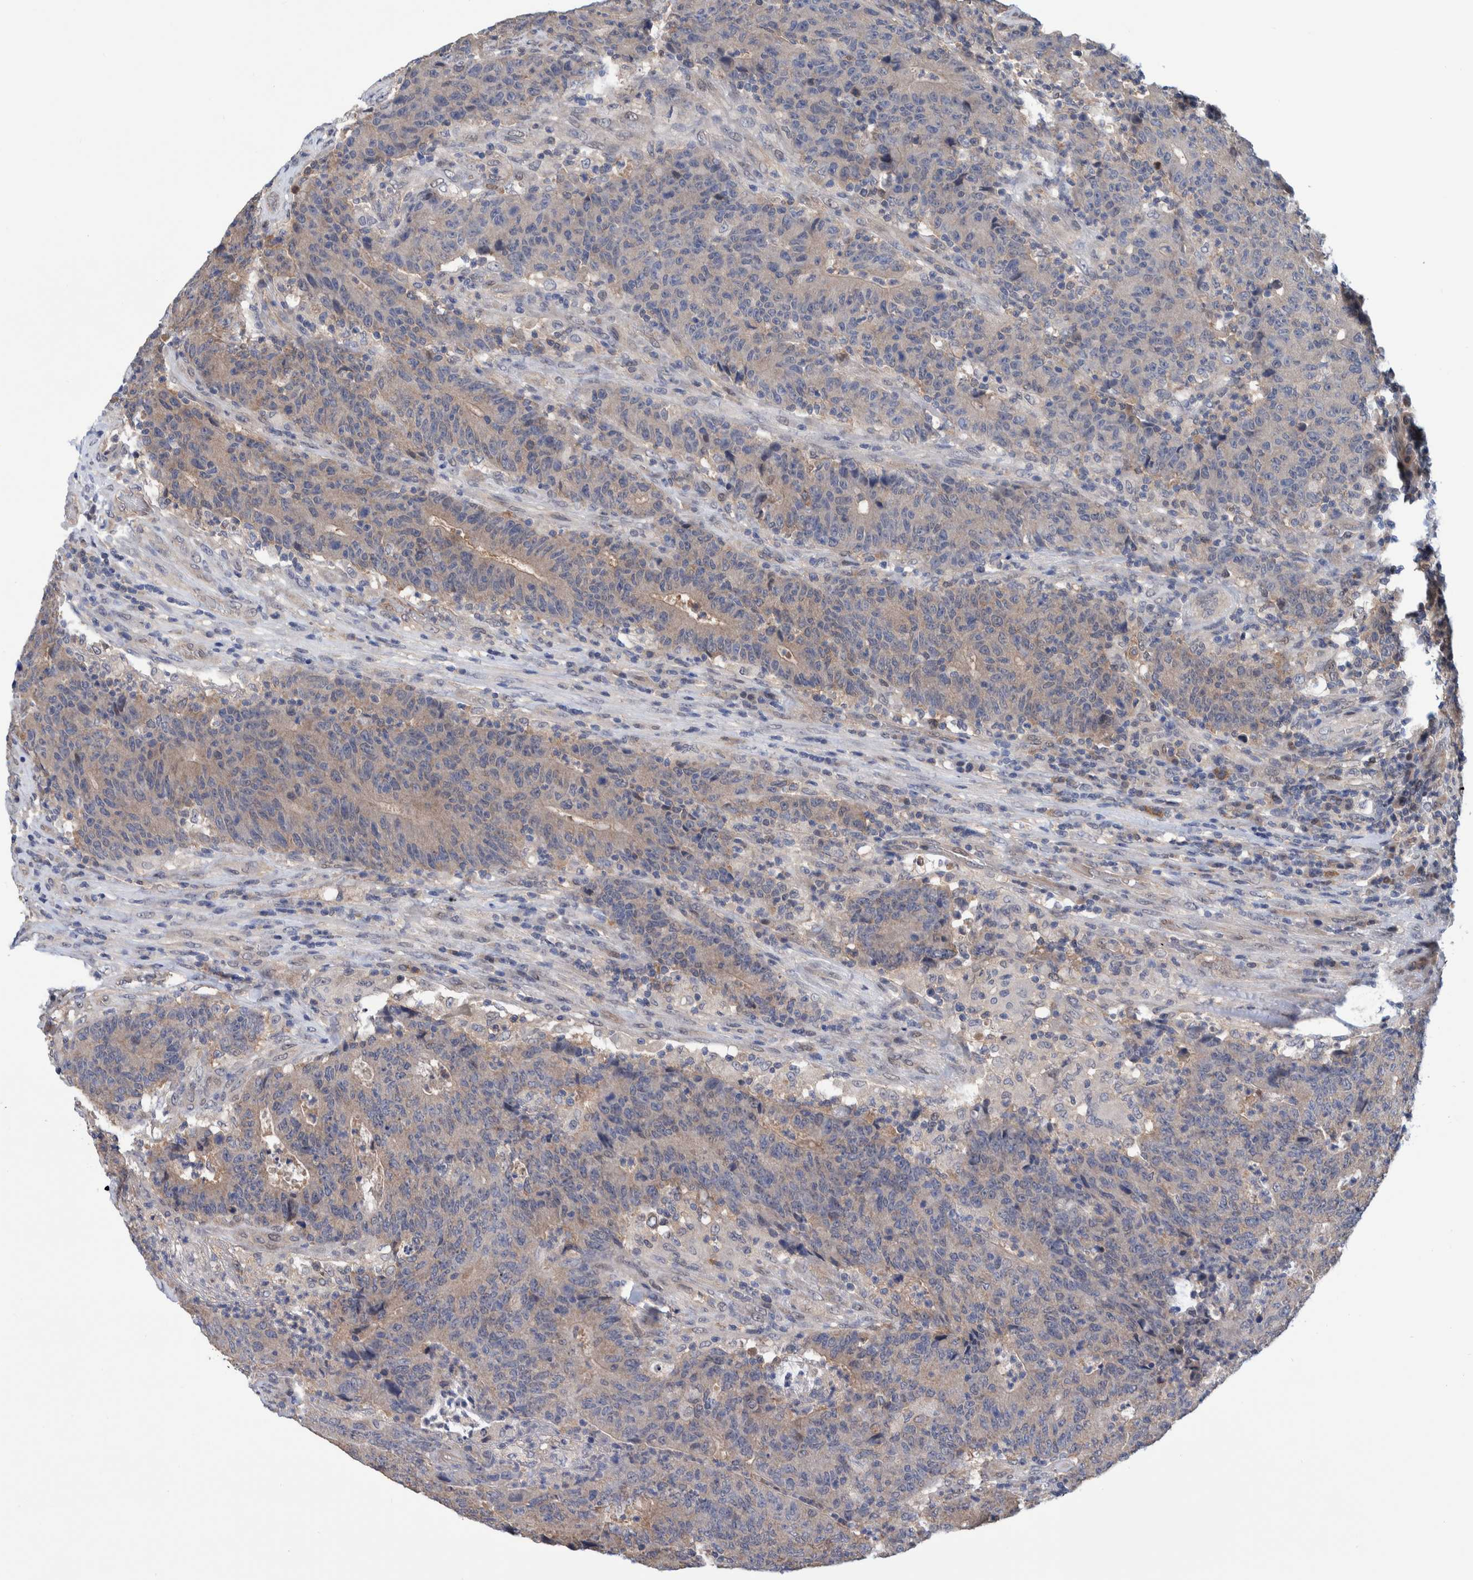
{"staining": {"intensity": "weak", "quantity": "<25%", "location": "cytoplasmic/membranous"}, "tissue": "colorectal cancer", "cell_type": "Tumor cells", "image_type": "cancer", "snomed": [{"axis": "morphology", "description": "Normal tissue, NOS"}, {"axis": "morphology", "description": "Adenocarcinoma, NOS"}, {"axis": "topography", "description": "Colon"}], "caption": "The image displays no significant expression in tumor cells of colorectal adenocarcinoma.", "gene": "PFAS", "patient": {"sex": "female", "age": 75}}